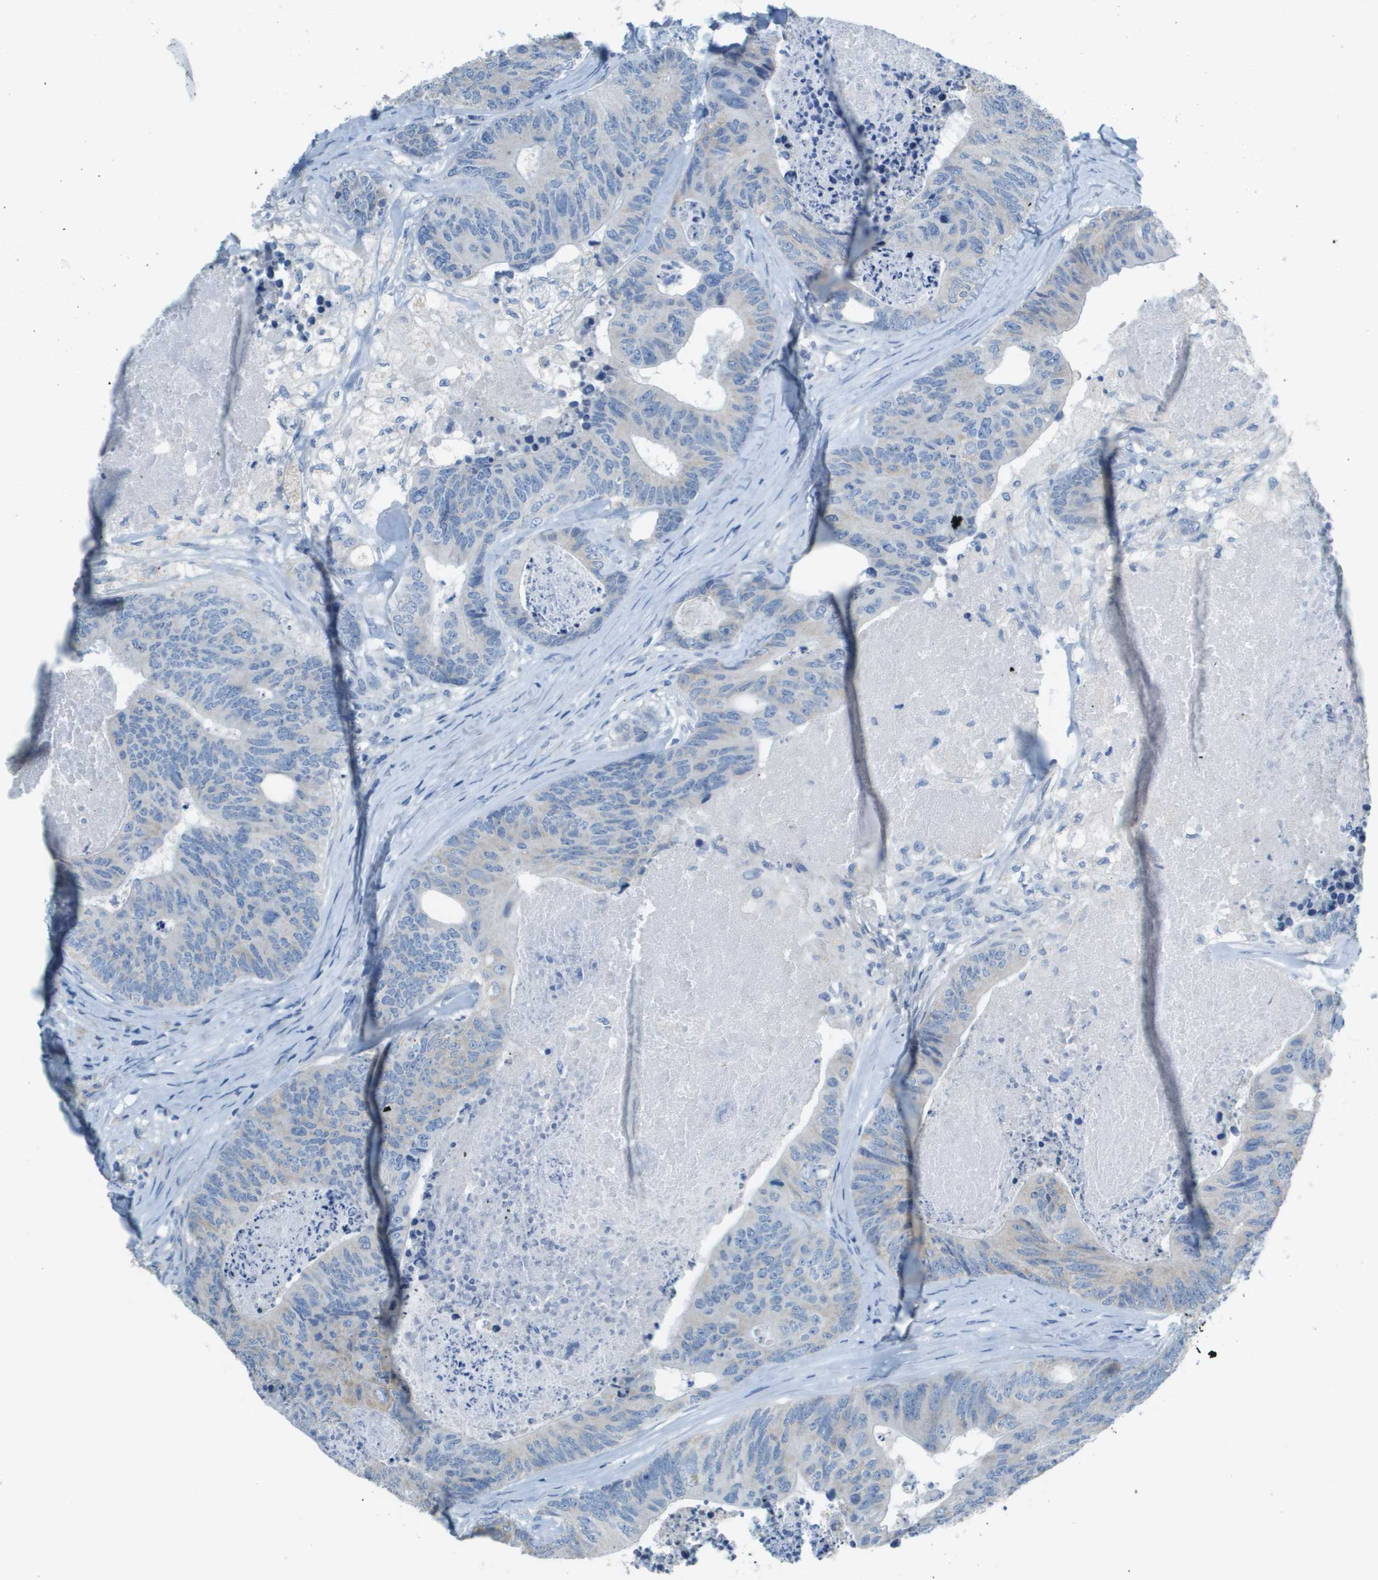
{"staining": {"intensity": "negative", "quantity": "none", "location": "none"}, "tissue": "colorectal cancer", "cell_type": "Tumor cells", "image_type": "cancer", "snomed": [{"axis": "morphology", "description": "Adenocarcinoma, NOS"}, {"axis": "topography", "description": "Colon"}], "caption": "This is an IHC micrograph of colorectal cancer. There is no expression in tumor cells.", "gene": "PTGDR2", "patient": {"sex": "female", "age": 57}}